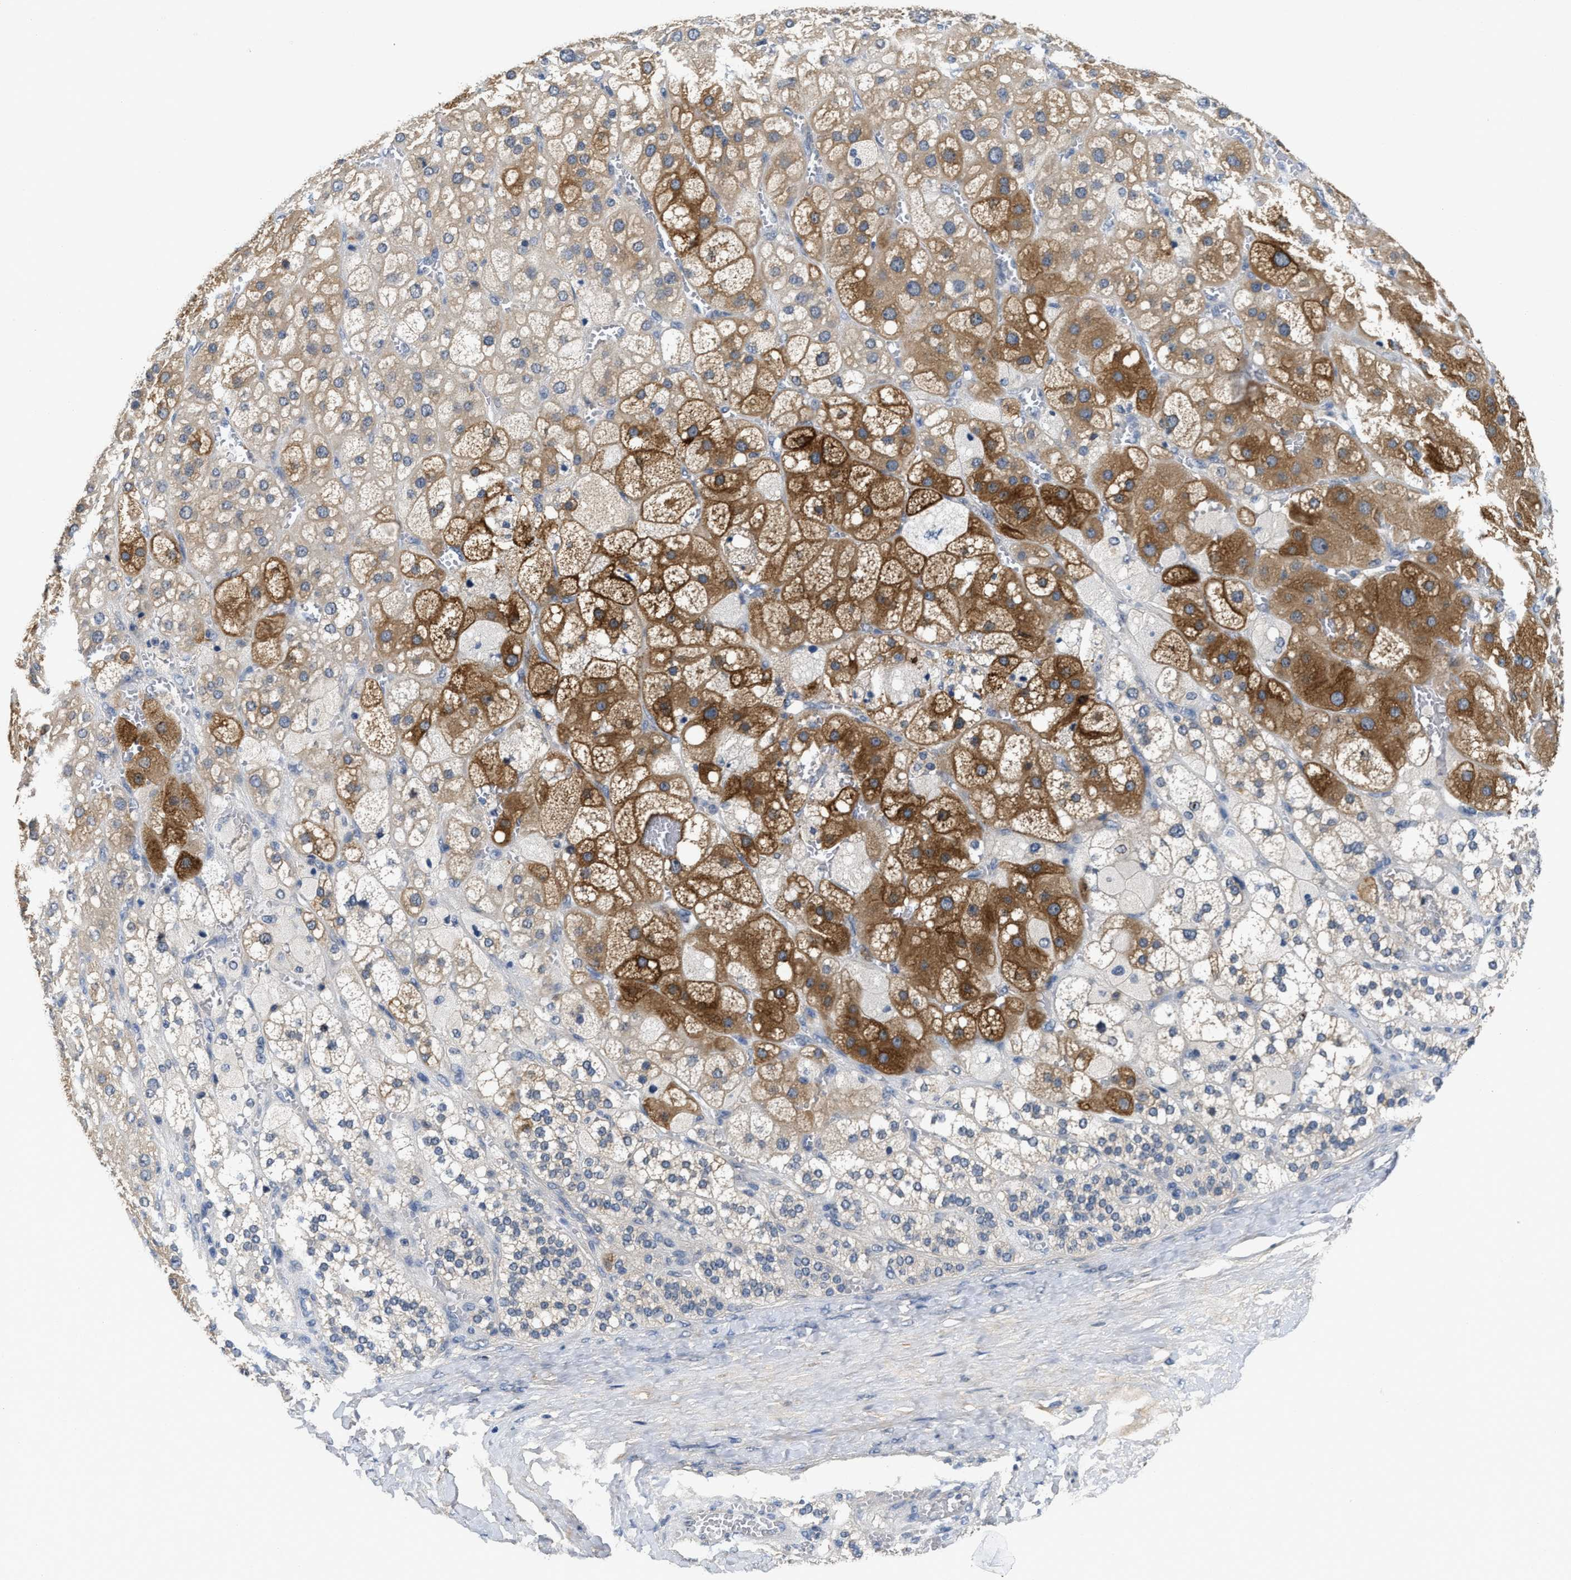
{"staining": {"intensity": "moderate", "quantity": "25%-75%", "location": "cytoplasmic/membranous"}, "tissue": "adrenal gland", "cell_type": "Glandular cells", "image_type": "normal", "snomed": [{"axis": "morphology", "description": "Normal tissue, NOS"}, {"axis": "topography", "description": "Adrenal gland"}], "caption": "About 25%-75% of glandular cells in benign human adrenal gland reveal moderate cytoplasmic/membranous protein staining as visualized by brown immunohistochemical staining.", "gene": "INHA", "patient": {"sex": "female", "age": 47}}